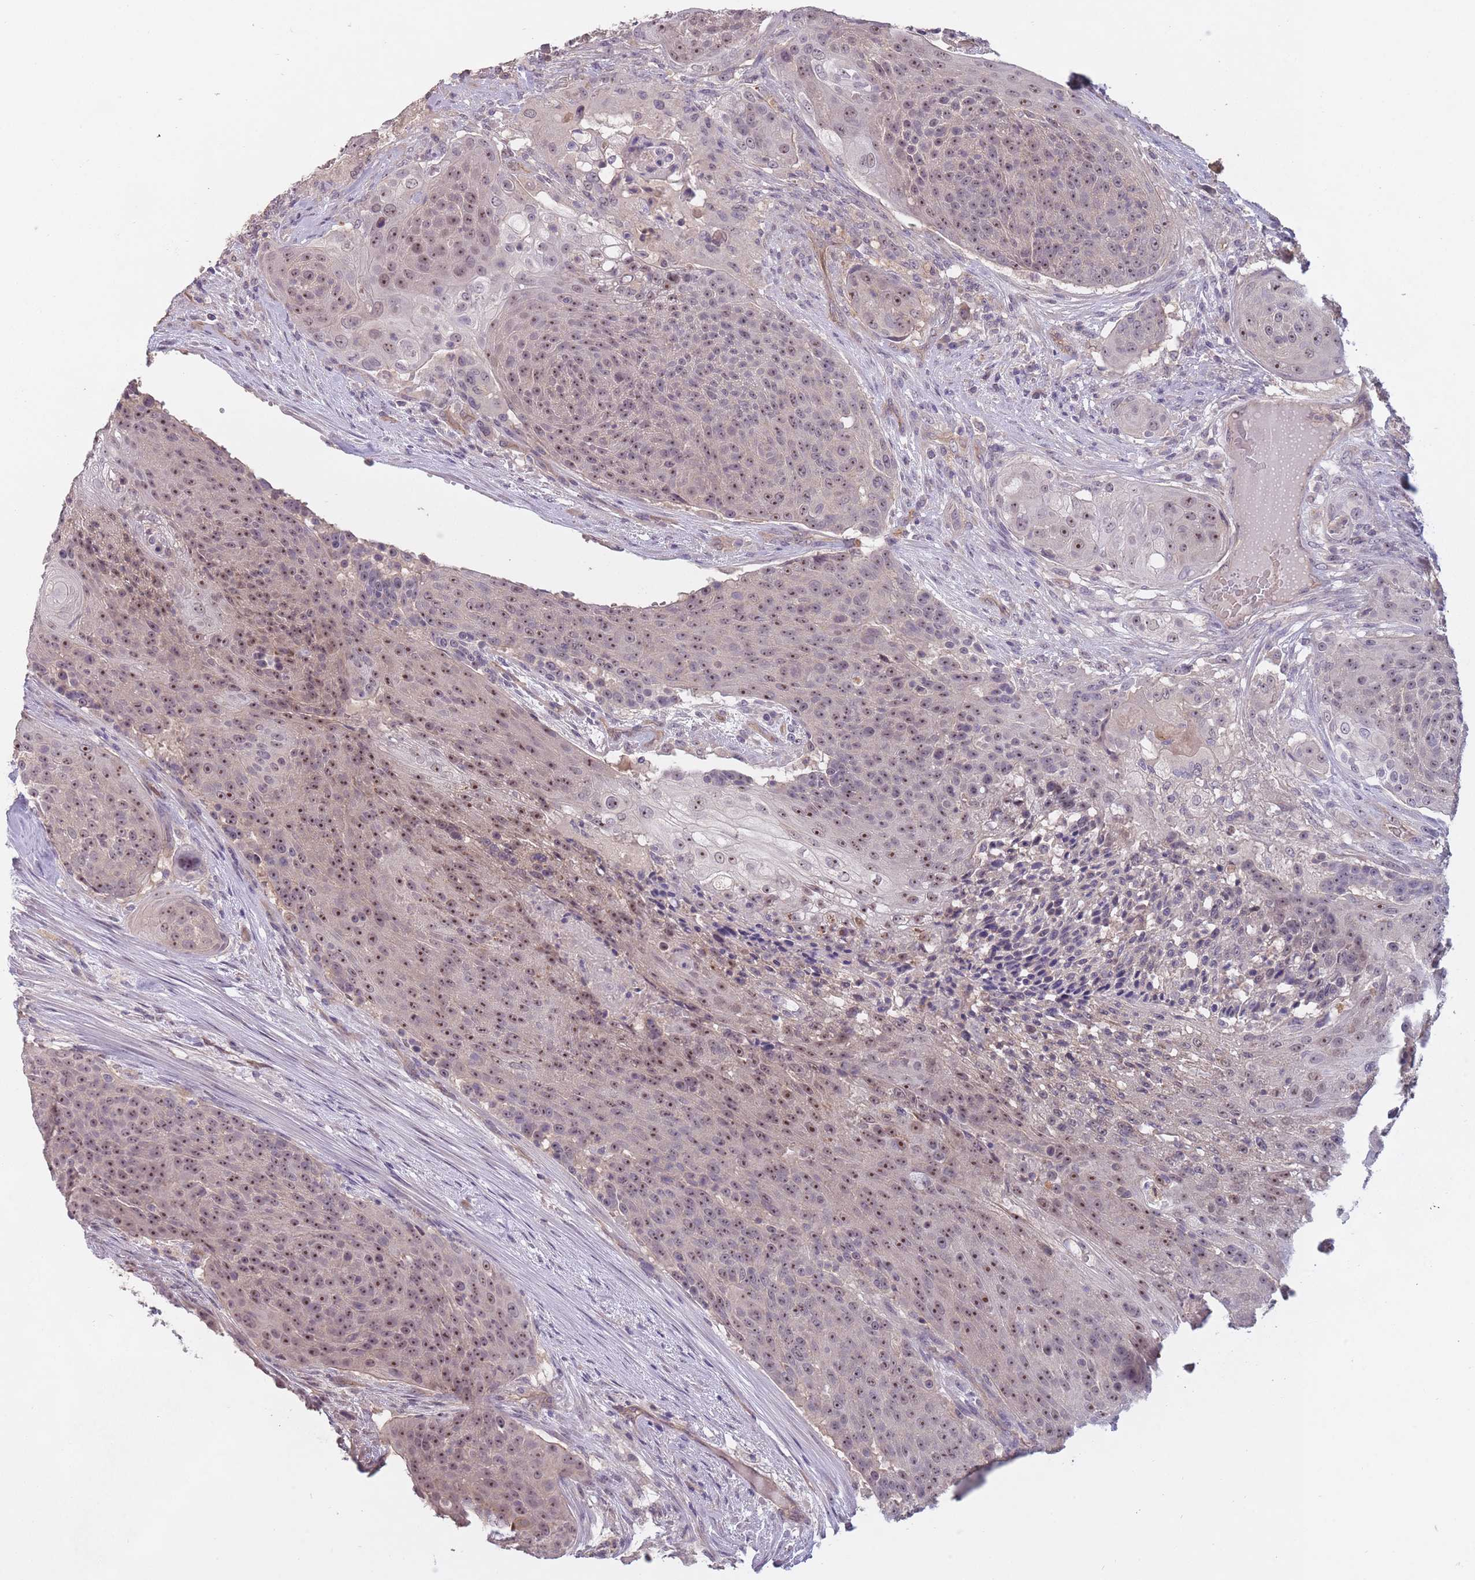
{"staining": {"intensity": "moderate", "quantity": "25%-75%", "location": "nuclear"}, "tissue": "urothelial cancer", "cell_type": "Tumor cells", "image_type": "cancer", "snomed": [{"axis": "morphology", "description": "Urothelial carcinoma, High grade"}, {"axis": "topography", "description": "Urinary bladder"}], "caption": "Urothelial cancer stained for a protein displays moderate nuclear positivity in tumor cells.", "gene": "KIAA1755", "patient": {"sex": "female", "age": 63}}